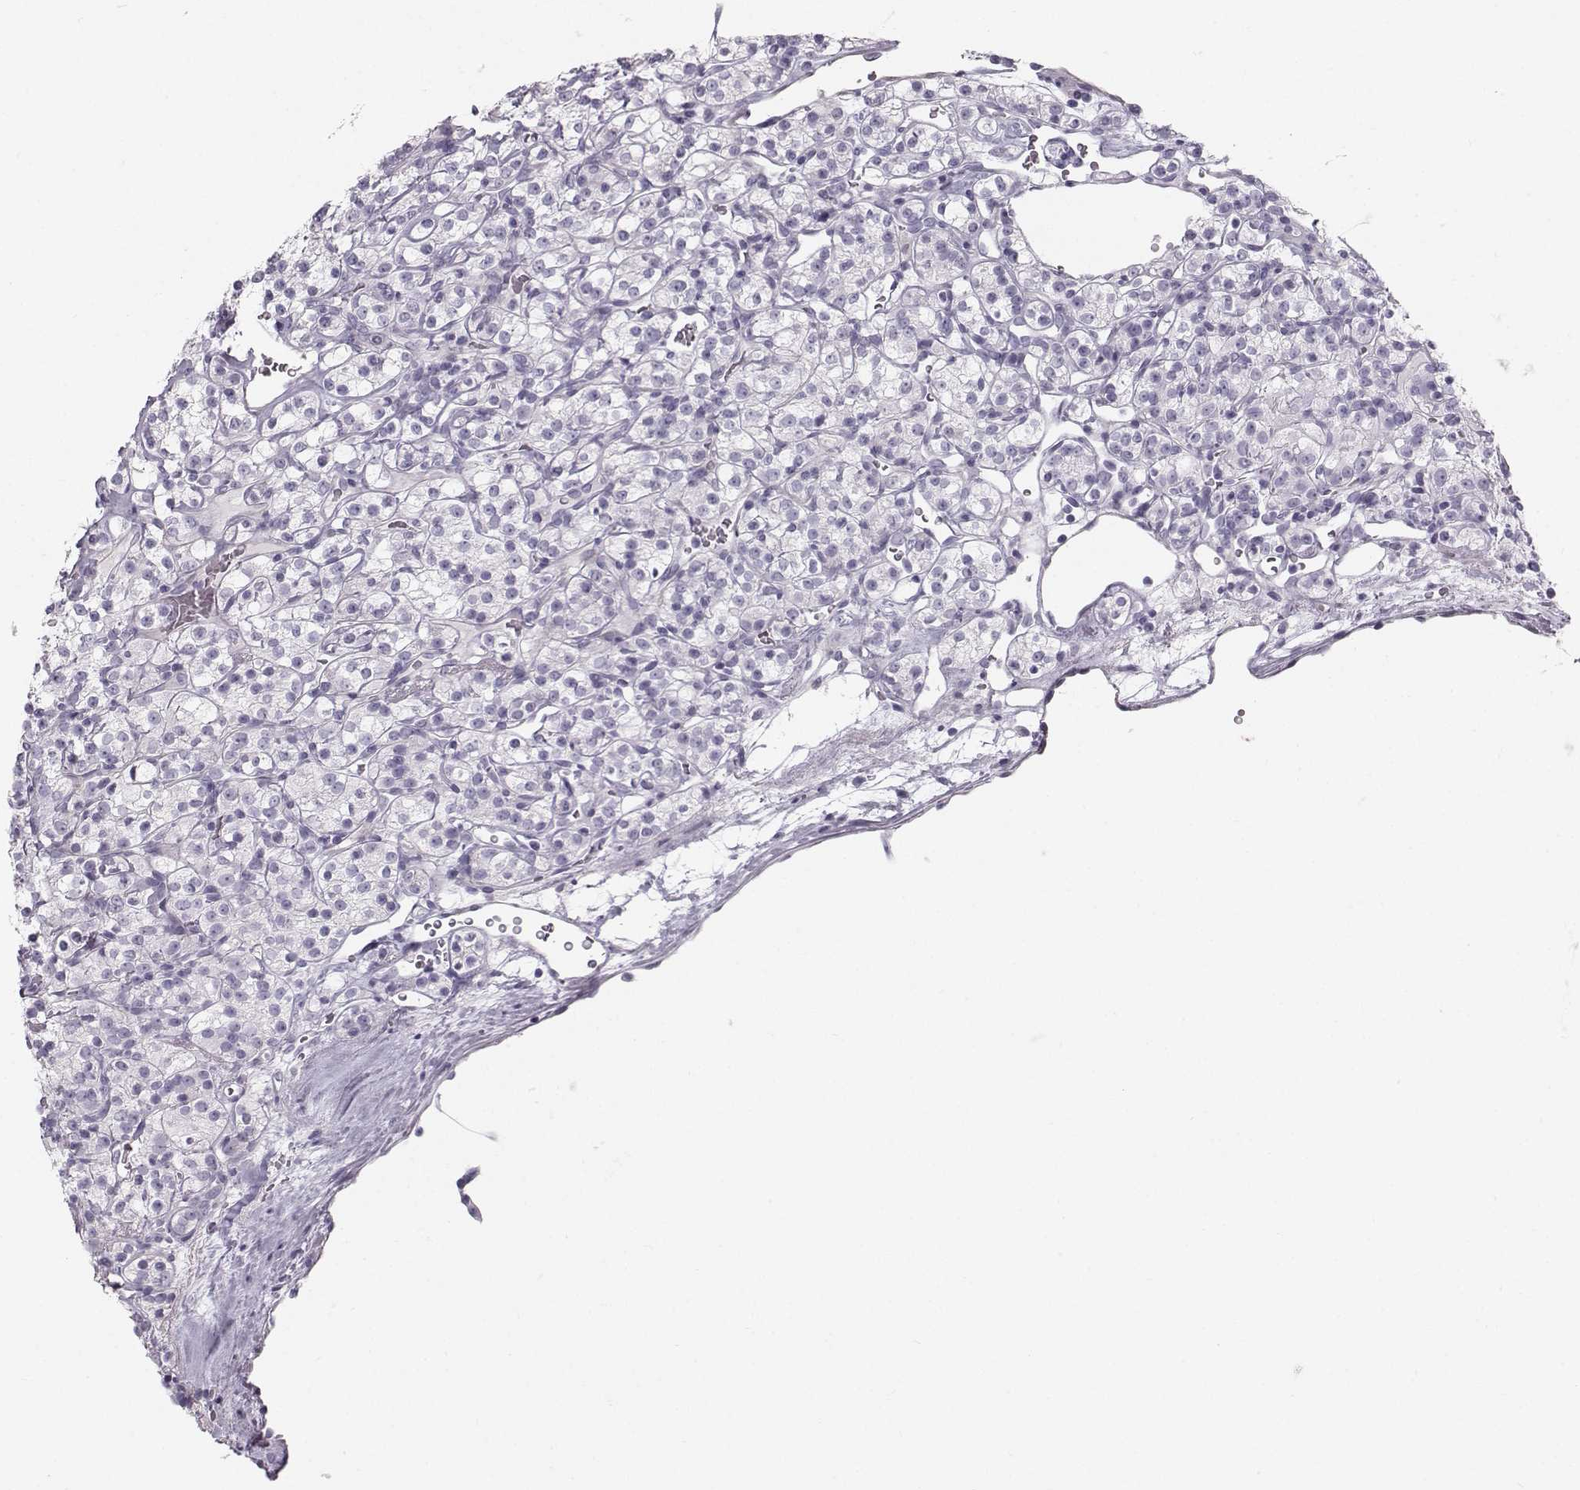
{"staining": {"intensity": "negative", "quantity": "none", "location": "none"}, "tissue": "renal cancer", "cell_type": "Tumor cells", "image_type": "cancer", "snomed": [{"axis": "morphology", "description": "Adenocarcinoma, NOS"}, {"axis": "topography", "description": "Kidney"}], "caption": "The photomicrograph exhibits no significant staining in tumor cells of adenocarcinoma (renal).", "gene": "CASR", "patient": {"sex": "male", "age": 77}}